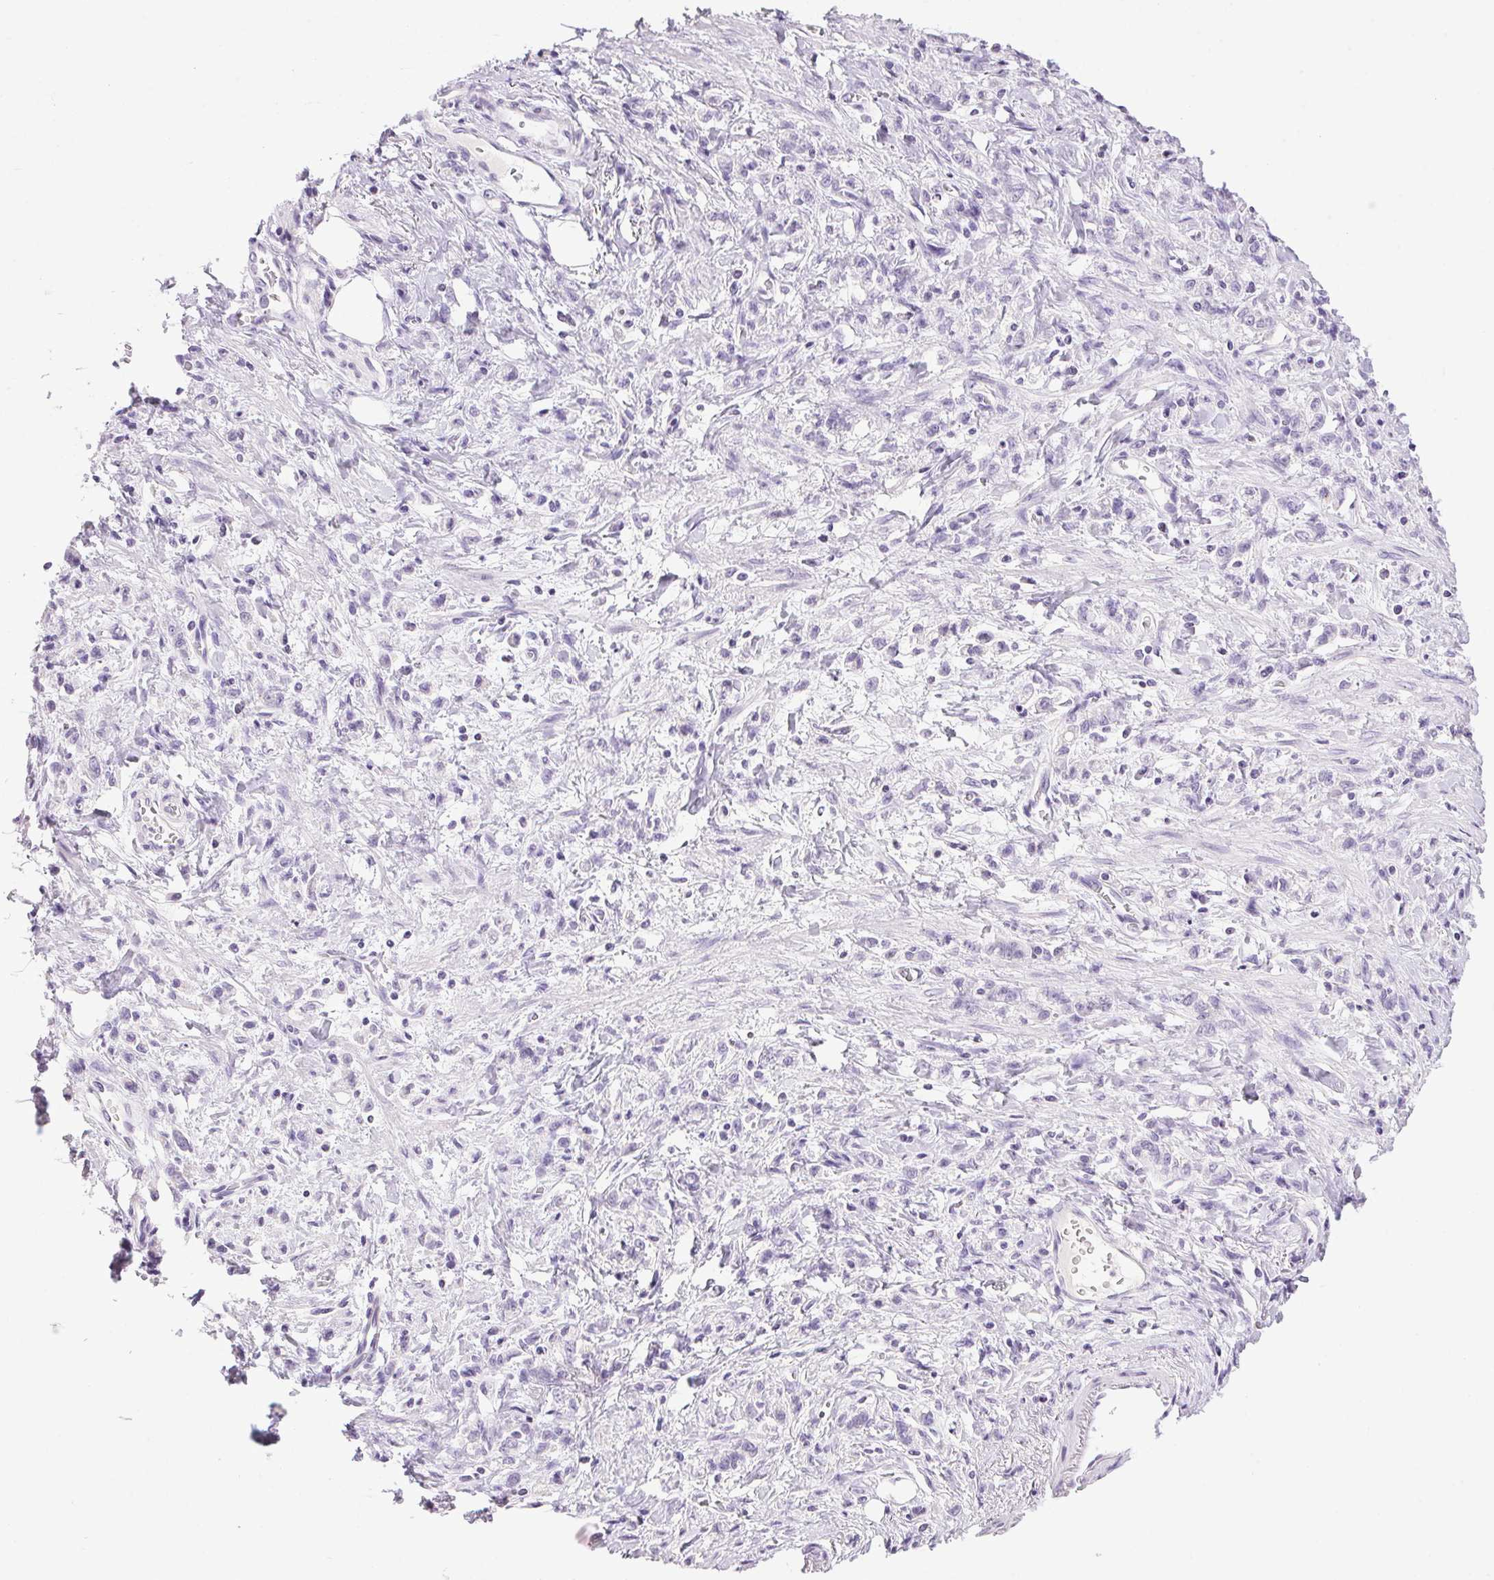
{"staining": {"intensity": "negative", "quantity": "none", "location": "none"}, "tissue": "stomach cancer", "cell_type": "Tumor cells", "image_type": "cancer", "snomed": [{"axis": "morphology", "description": "Adenocarcinoma, NOS"}, {"axis": "topography", "description": "Stomach"}], "caption": "Immunohistochemistry of stomach adenocarcinoma exhibits no positivity in tumor cells.", "gene": "TMEM88B", "patient": {"sex": "male", "age": 77}}